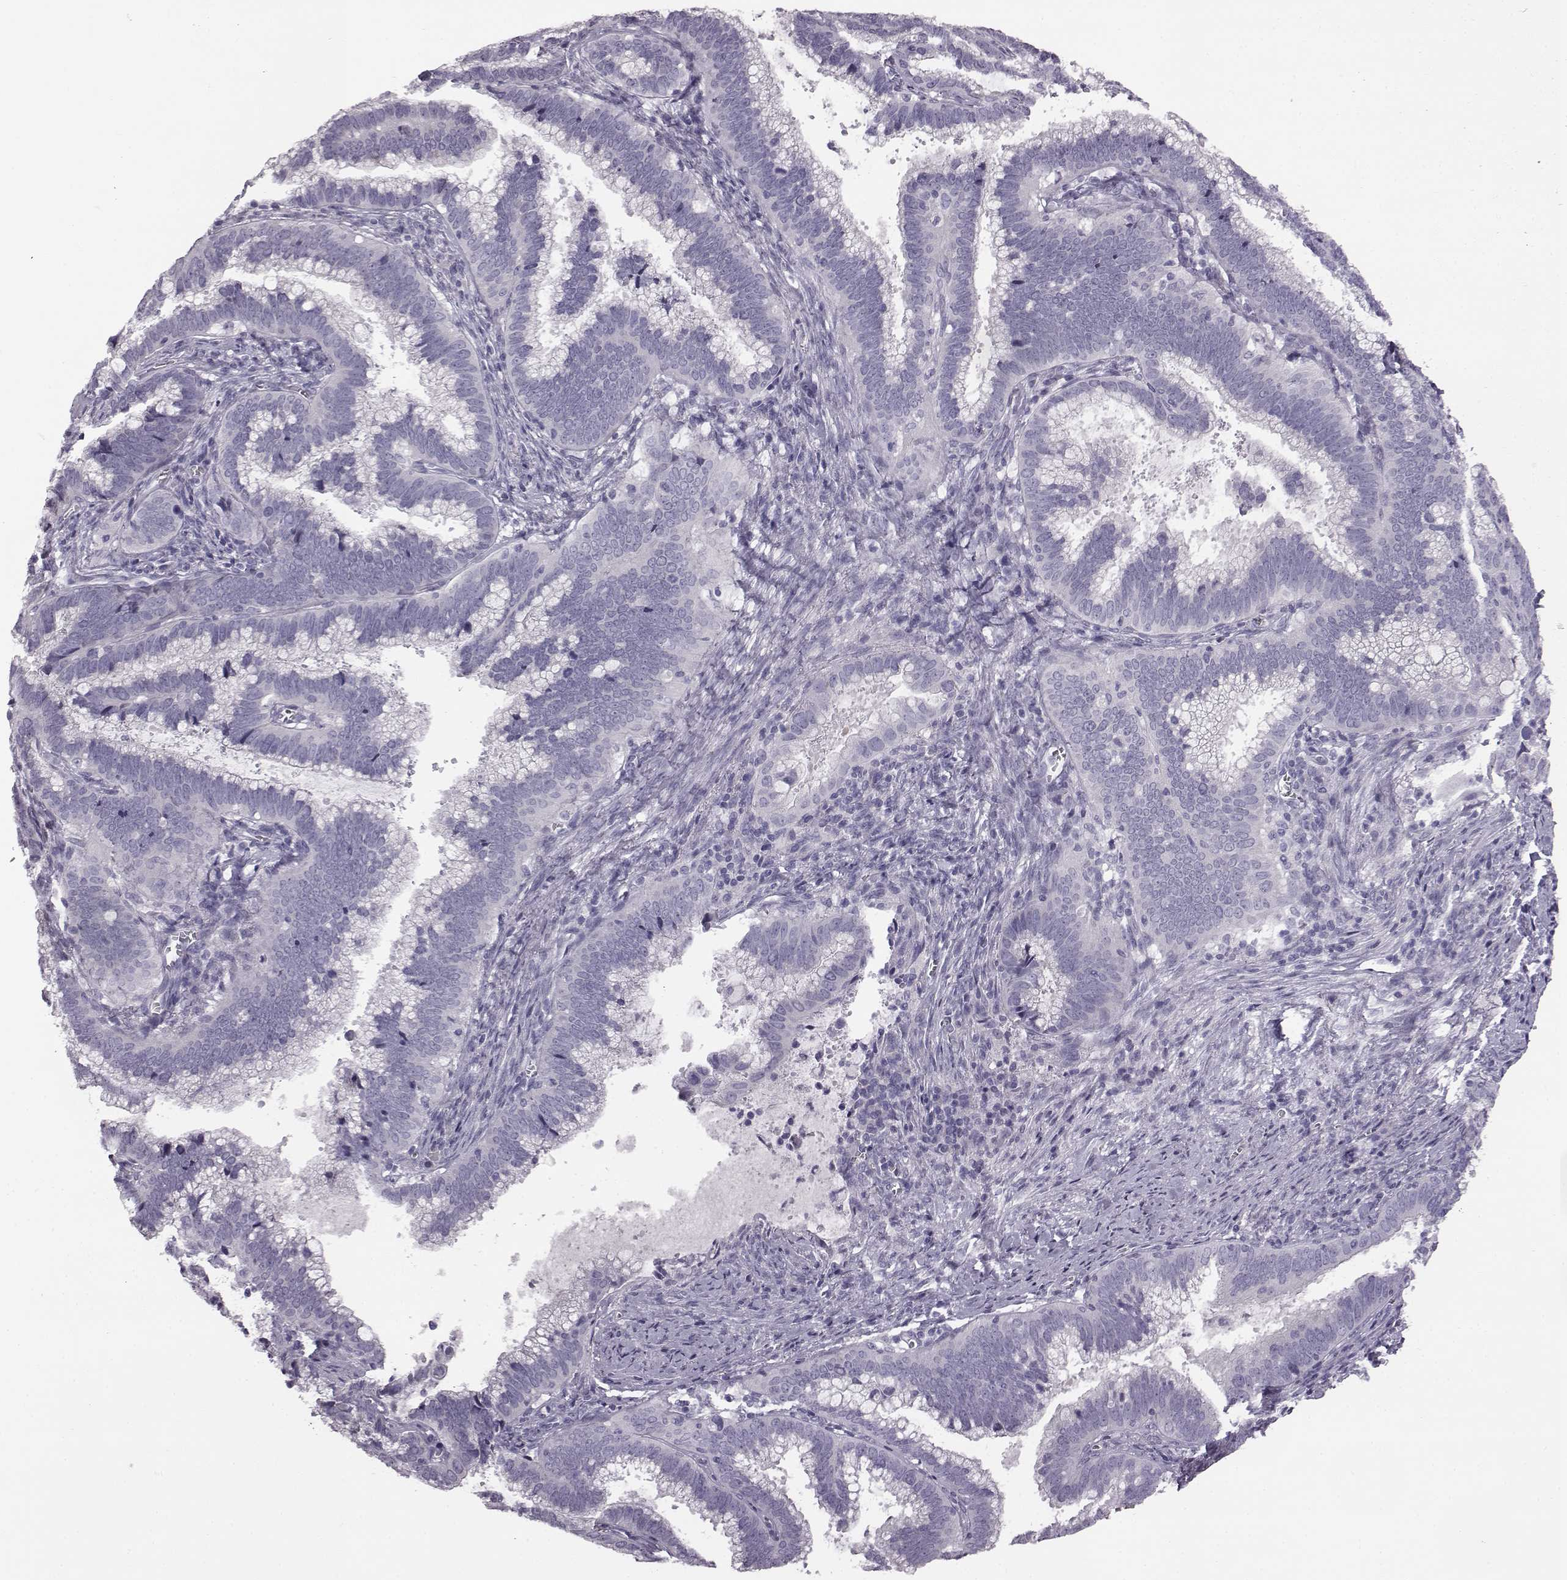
{"staining": {"intensity": "negative", "quantity": "none", "location": "none"}, "tissue": "cervical cancer", "cell_type": "Tumor cells", "image_type": "cancer", "snomed": [{"axis": "morphology", "description": "Adenocarcinoma, NOS"}, {"axis": "topography", "description": "Cervix"}], "caption": "Photomicrograph shows no protein staining in tumor cells of cervical cancer tissue. (Brightfield microscopy of DAB (3,3'-diaminobenzidine) IHC at high magnification).", "gene": "ODAD4", "patient": {"sex": "female", "age": 61}}